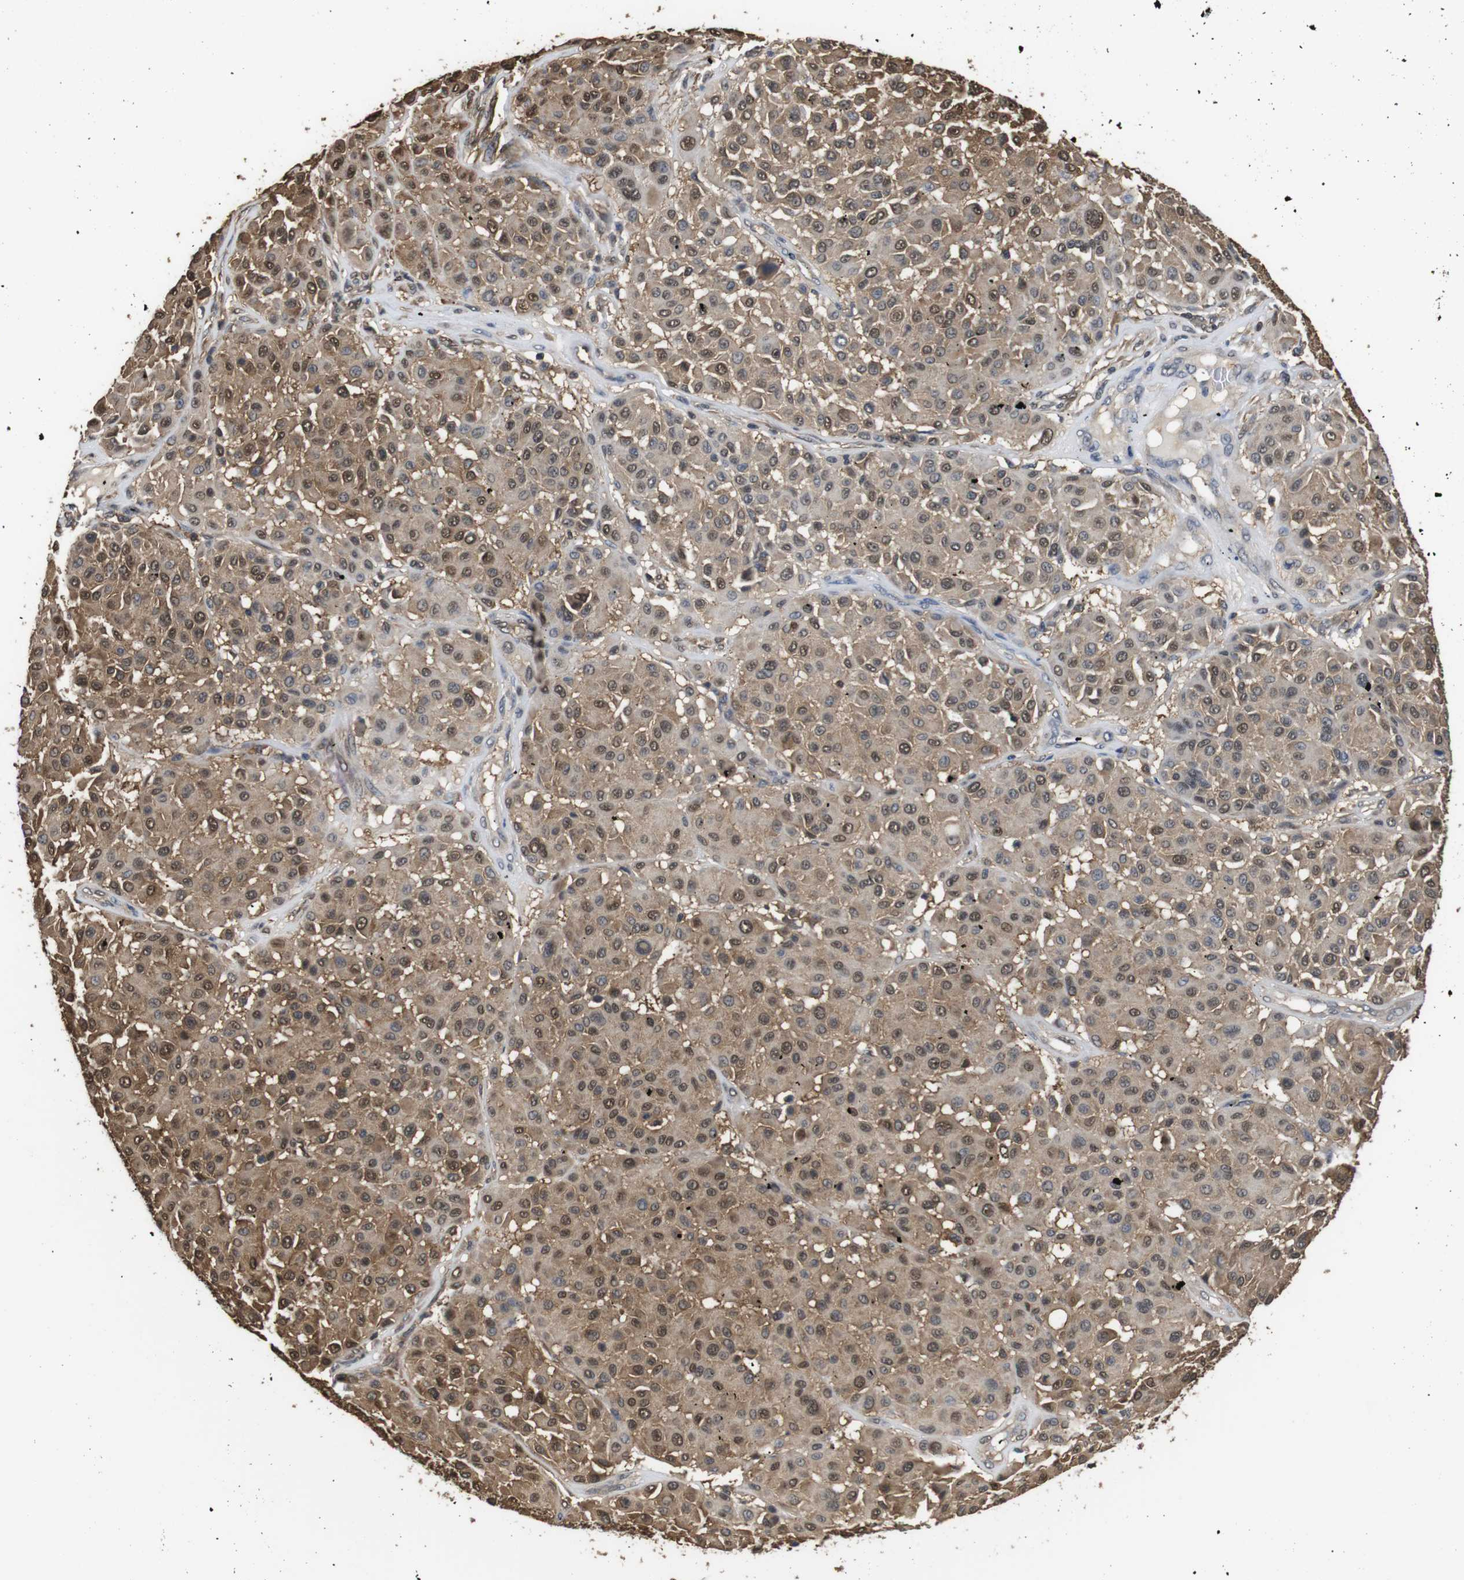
{"staining": {"intensity": "moderate", "quantity": ">75%", "location": "cytoplasmic/membranous,nuclear"}, "tissue": "melanoma", "cell_type": "Tumor cells", "image_type": "cancer", "snomed": [{"axis": "morphology", "description": "Malignant melanoma, Metastatic site"}, {"axis": "topography", "description": "Soft tissue"}], "caption": "Immunohistochemical staining of human melanoma displays medium levels of moderate cytoplasmic/membranous and nuclear protein expression in approximately >75% of tumor cells.", "gene": "LDHA", "patient": {"sex": "male", "age": 41}}